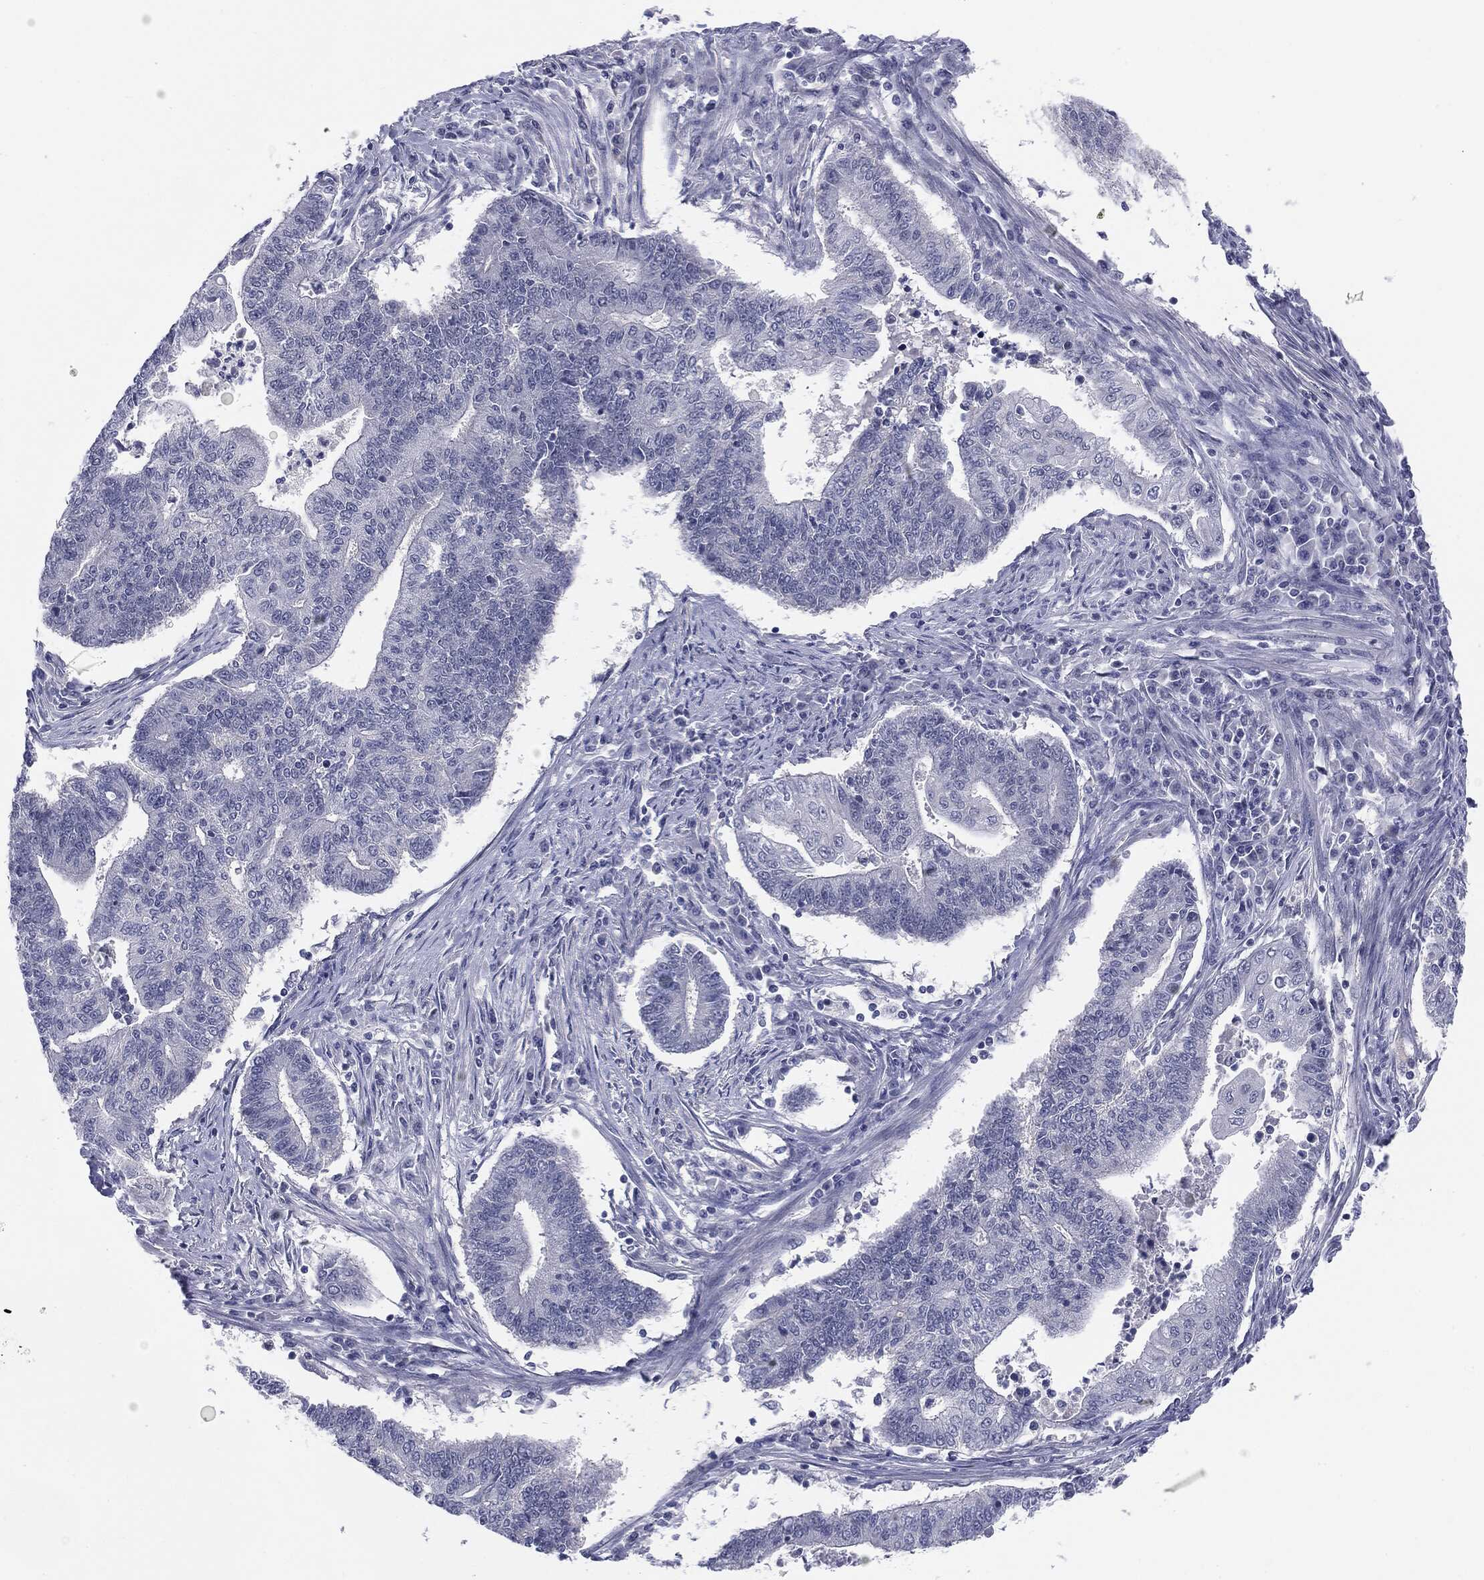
{"staining": {"intensity": "negative", "quantity": "none", "location": "none"}, "tissue": "endometrial cancer", "cell_type": "Tumor cells", "image_type": "cancer", "snomed": [{"axis": "morphology", "description": "Adenocarcinoma, NOS"}, {"axis": "topography", "description": "Uterus"}, {"axis": "topography", "description": "Endometrium"}], "caption": "Immunohistochemistry histopathology image of endometrial adenocarcinoma stained for a protein (brown), which reveals no staining in tumor cells.", "gene": "SLC5A5", "patient": {"sex": "female", "age": 54}}